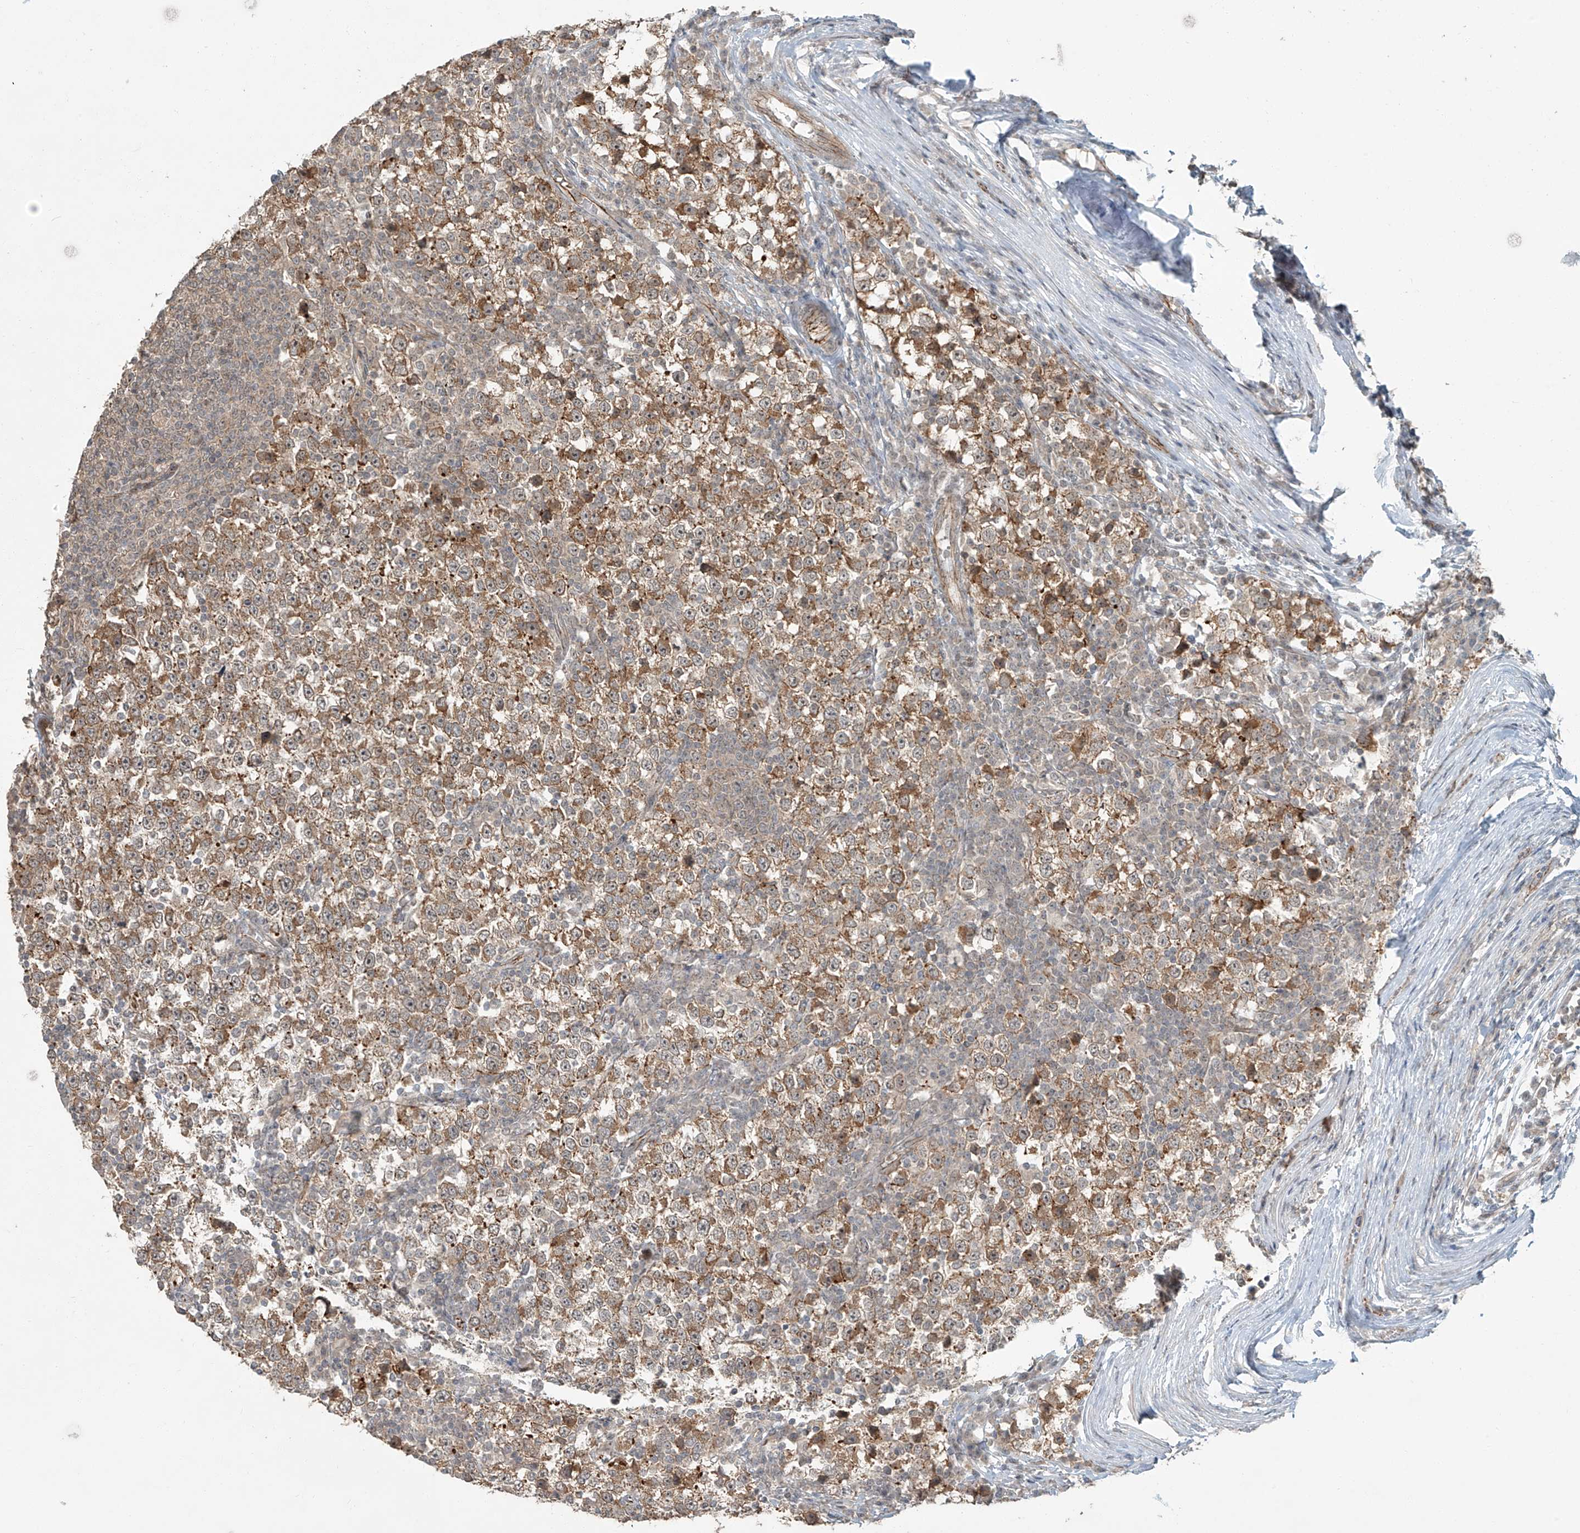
{"staining": {"intensity": "moderate", "quantity": ">75%", "location": "cytoplasmic/membranous"}, "tissue": "testis cancer", "cell_type": "Tumor cells", "image_type": "cancer", "snomed": [{"axis": "morphology", "description": "Seminoma, NOS"}, {"axis": "topography", "description": "Testis"}], "caption": "A high-resolution photomicrograph shows immunohistochemistry (IHC) staining of testis seminoma, which demonstrates moderate cytoplasmic/membranous staining in about >75% of tumor cells.", "gene": "ZNF16", "patient": {"sex": "male", "age": 65}}